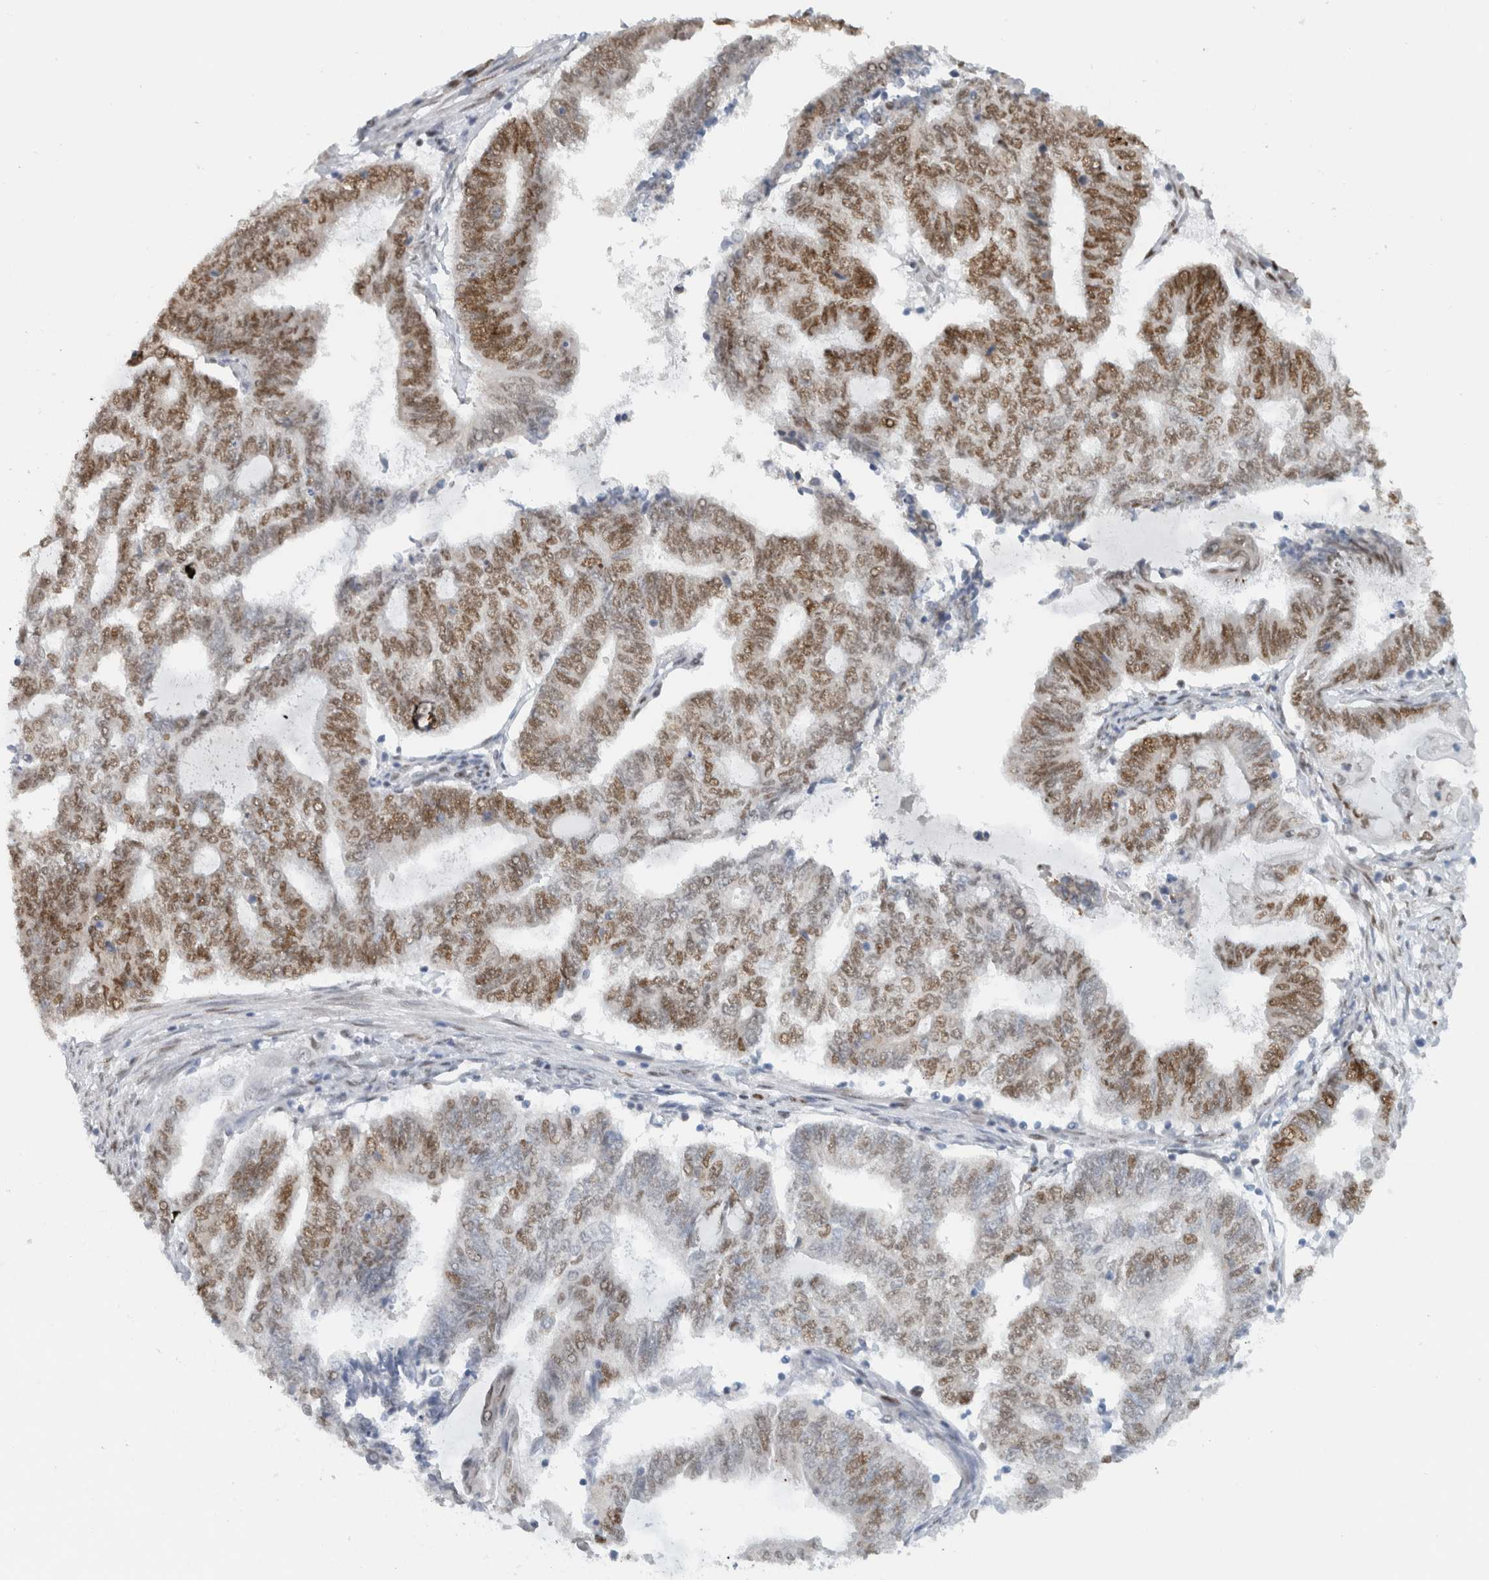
{"staining": {"intensity": "moderate", "quantity": ">75%", "location": "nuclear"}, "tissue": "endometrial cancer", "cell_type": "Tumor cells", "image_type": "cancer", "snomed": [{"axis": "morphology", "description": "Adenocarcinoma, NOS"}, {"axis": "topography", "description": "Uterus"}, {"axis": "topography", "description": "Endometrium"}], "caption": "An IHC photomicrograph of neoplastic tissue is shown. Protein staining in brown labels moderate nuclear positivity in endometrial adenocarcinoma within tumor cells.", "gene": "HNRNPR", "patient": {"sex": "female", "age": 70}}